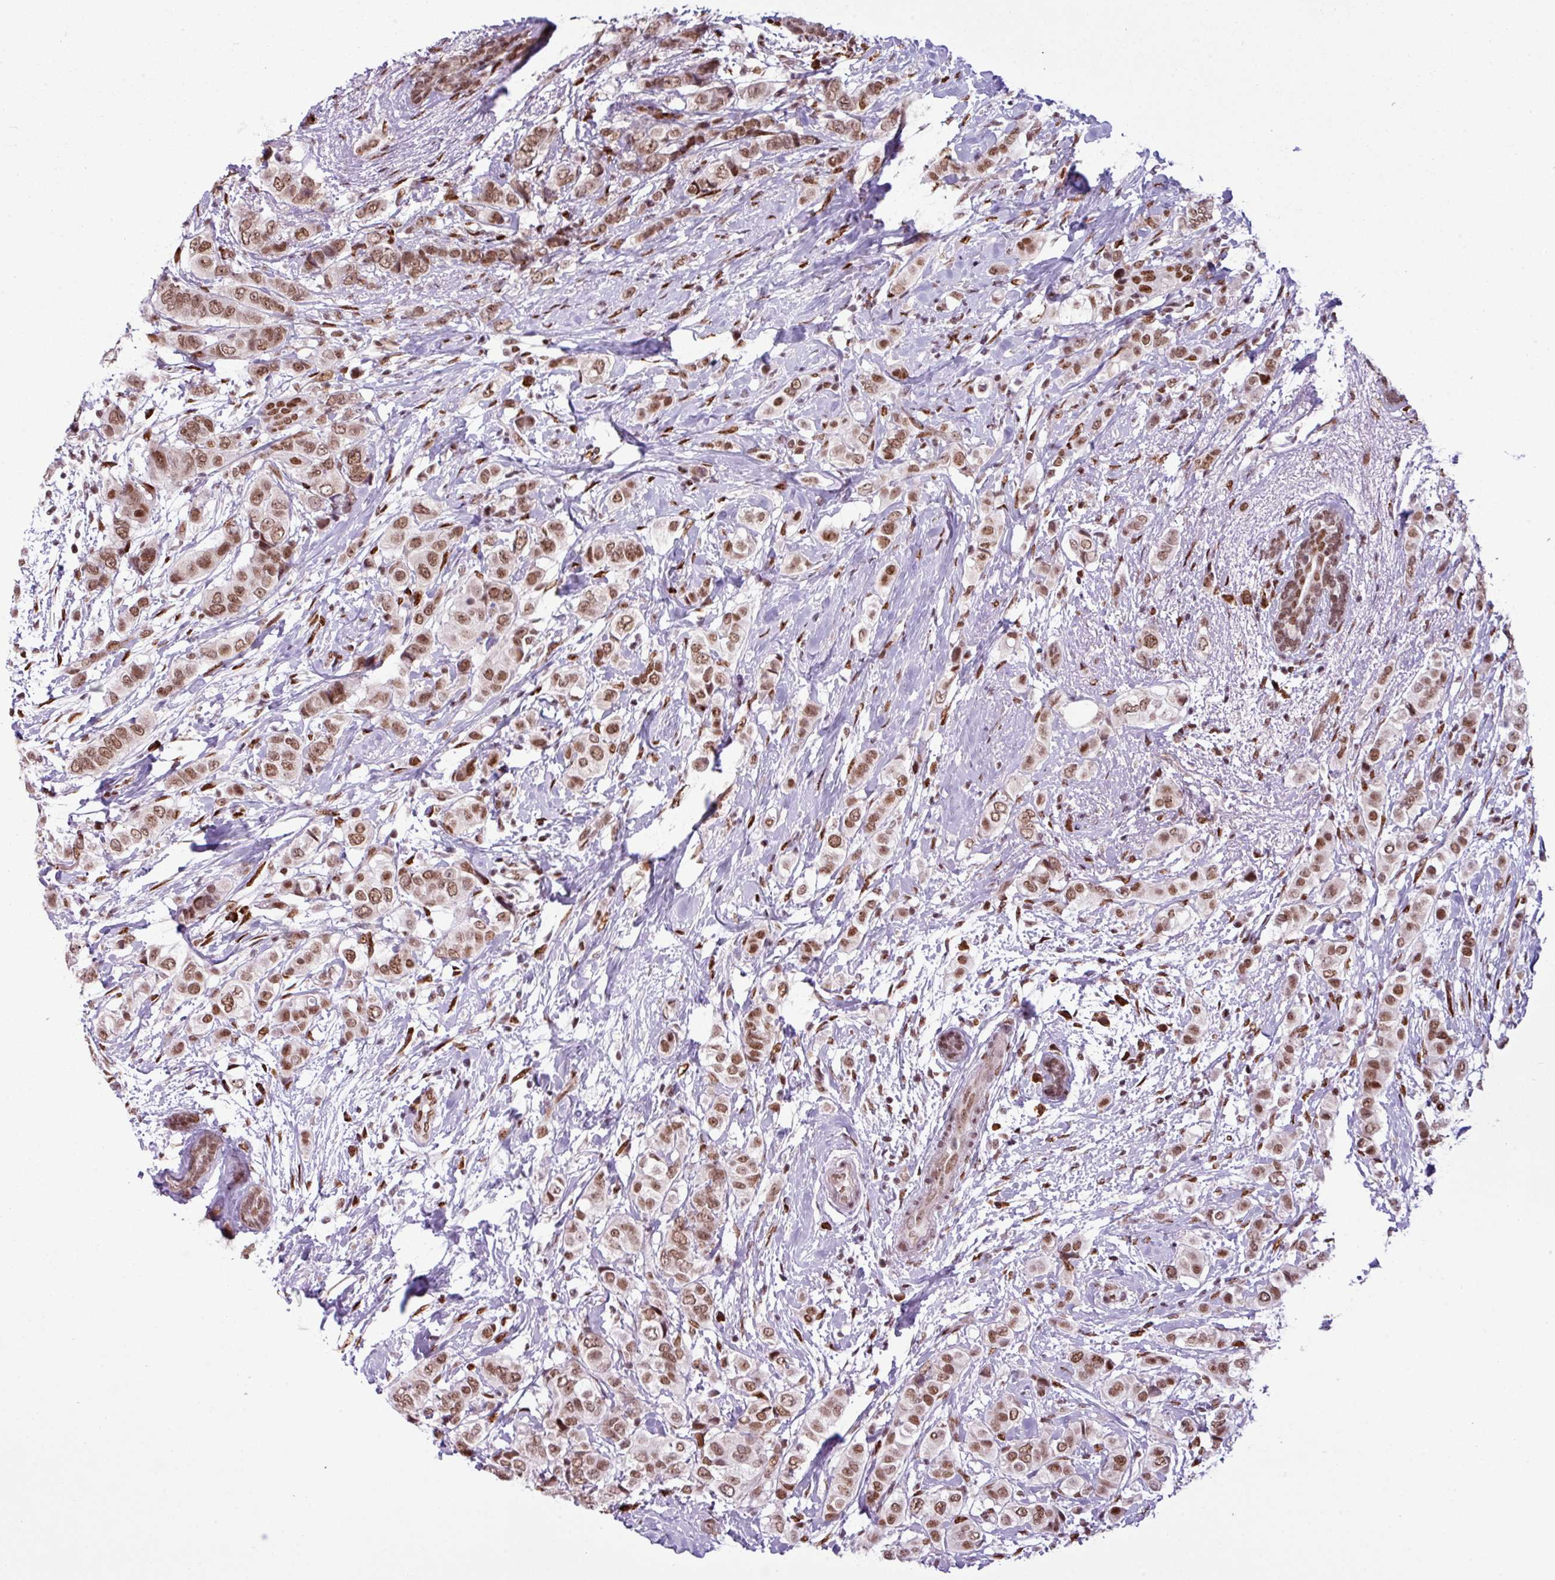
{"staining": {"intensity": "moderate", "quantity": ">75%", "location": "nuclear"}, "tissue": "breast cancer", "cell_type": "Tumor cells", "image_type": "cancer", "snomed": [{"axis": "morphology", "description": "Lobular carcinoma"}, {"axis": "topography", "description": "Breast"}], "caption": "Brown immunohistochemical staining in human lobular carcinoma (breast) demonstrates moderate nuclear positivity in approximately >75% of tumor cells.", "gene": "PRDM5", "patient": {"sex": "female", "age": 51}}